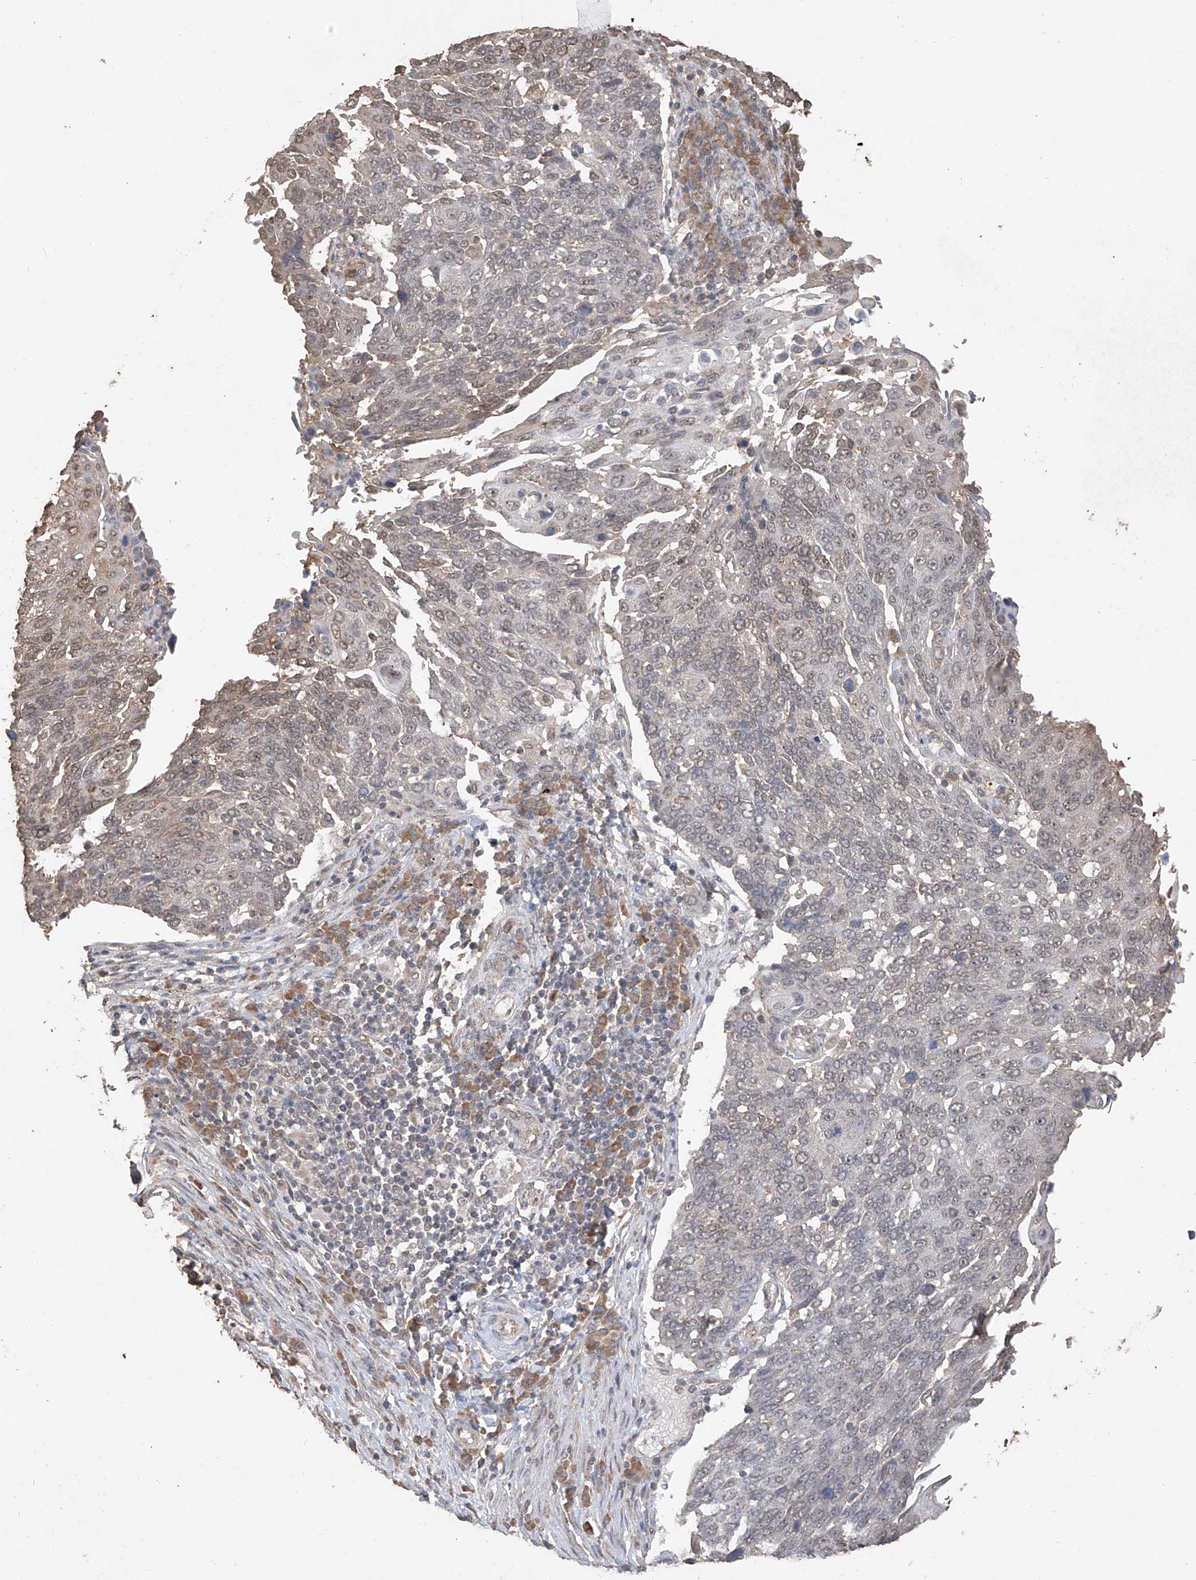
{"staining": {"intensity": "weak", "quantity": "25%-75%", "location": "nuclear"}, "tissue": "lung cancer", "cell_type": "Tumor cells", "image_type": "cancer", "snomed": [{"axis": "morphology", "description": "Squamous cell carcinoma, NOS"}, {"axis": "topography", "description": "Lung"}], "caption": "Squamous cell carcinoma (lung) stained with a brown dye displays weak nuclear positive positivity in approximately 25%-75% of tumor cells.", "gene": "ELOVL1", "patient": {"sex": "male", "age": 66}}